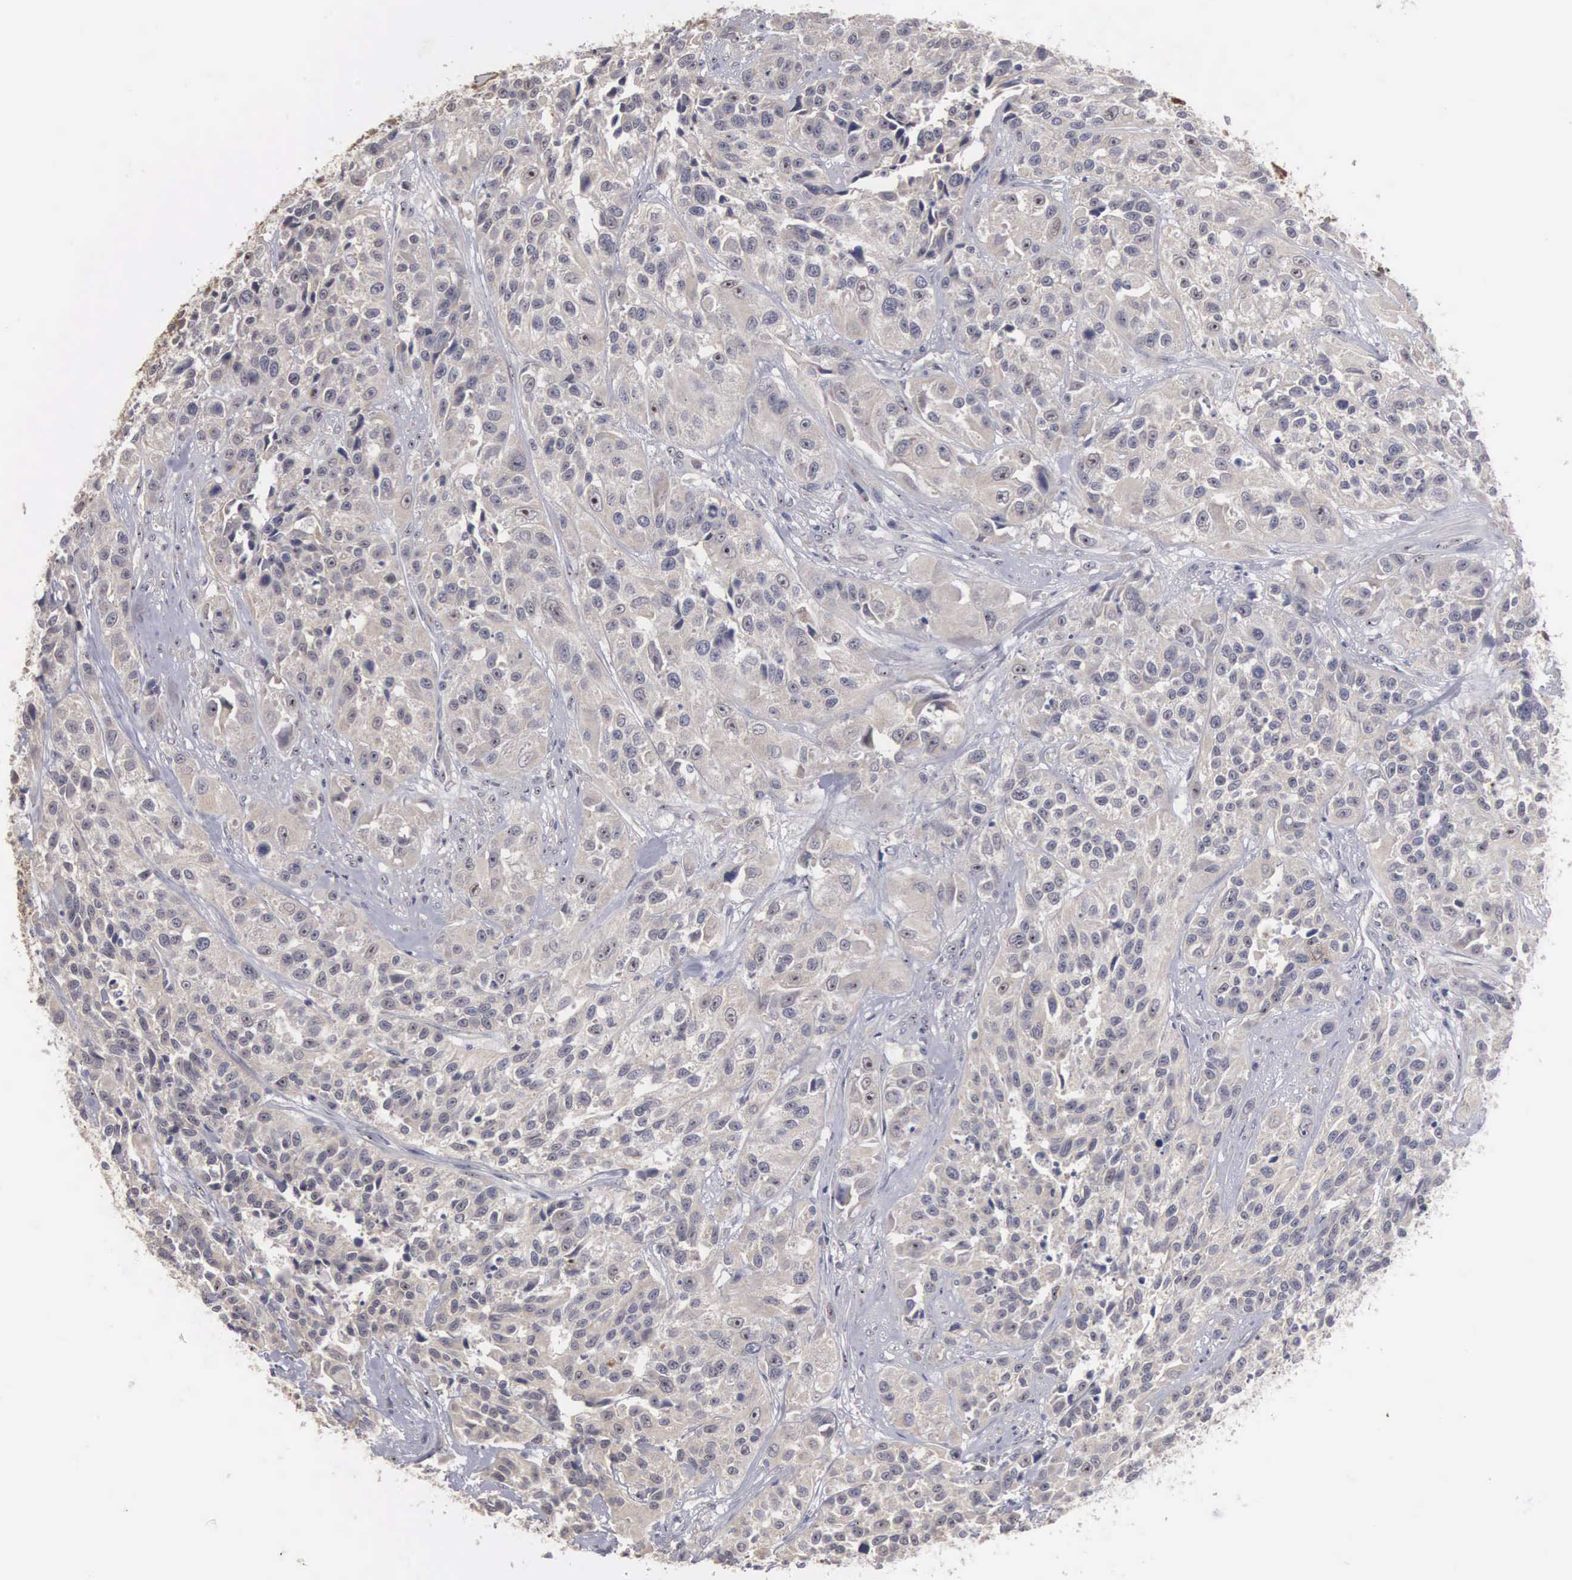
{"staining": {"intensity": "weak", "quantity": "25%-75%", "location": "cytoplasmic/membranous"}, "tissue": "urothelial cancer", "cell_type": "Tumor cells", "image_type": "cancer", "snomed": [{"axis": "morphology", "description": "Urothelial carcinoma, High grade"}, {"axis": "topography", "description": "Urinary bladder"}], "caption": "An immunohistochemistry (IHC) micrograph of neoplastic tissue is shown. Protein staining in brown highlights weak cytoplasmic/membranous positivity in urothelial carcinoma (high-grade) within tumor cells.", "gene": "AMN", "patient": {"sex": "female", "age": 81}}